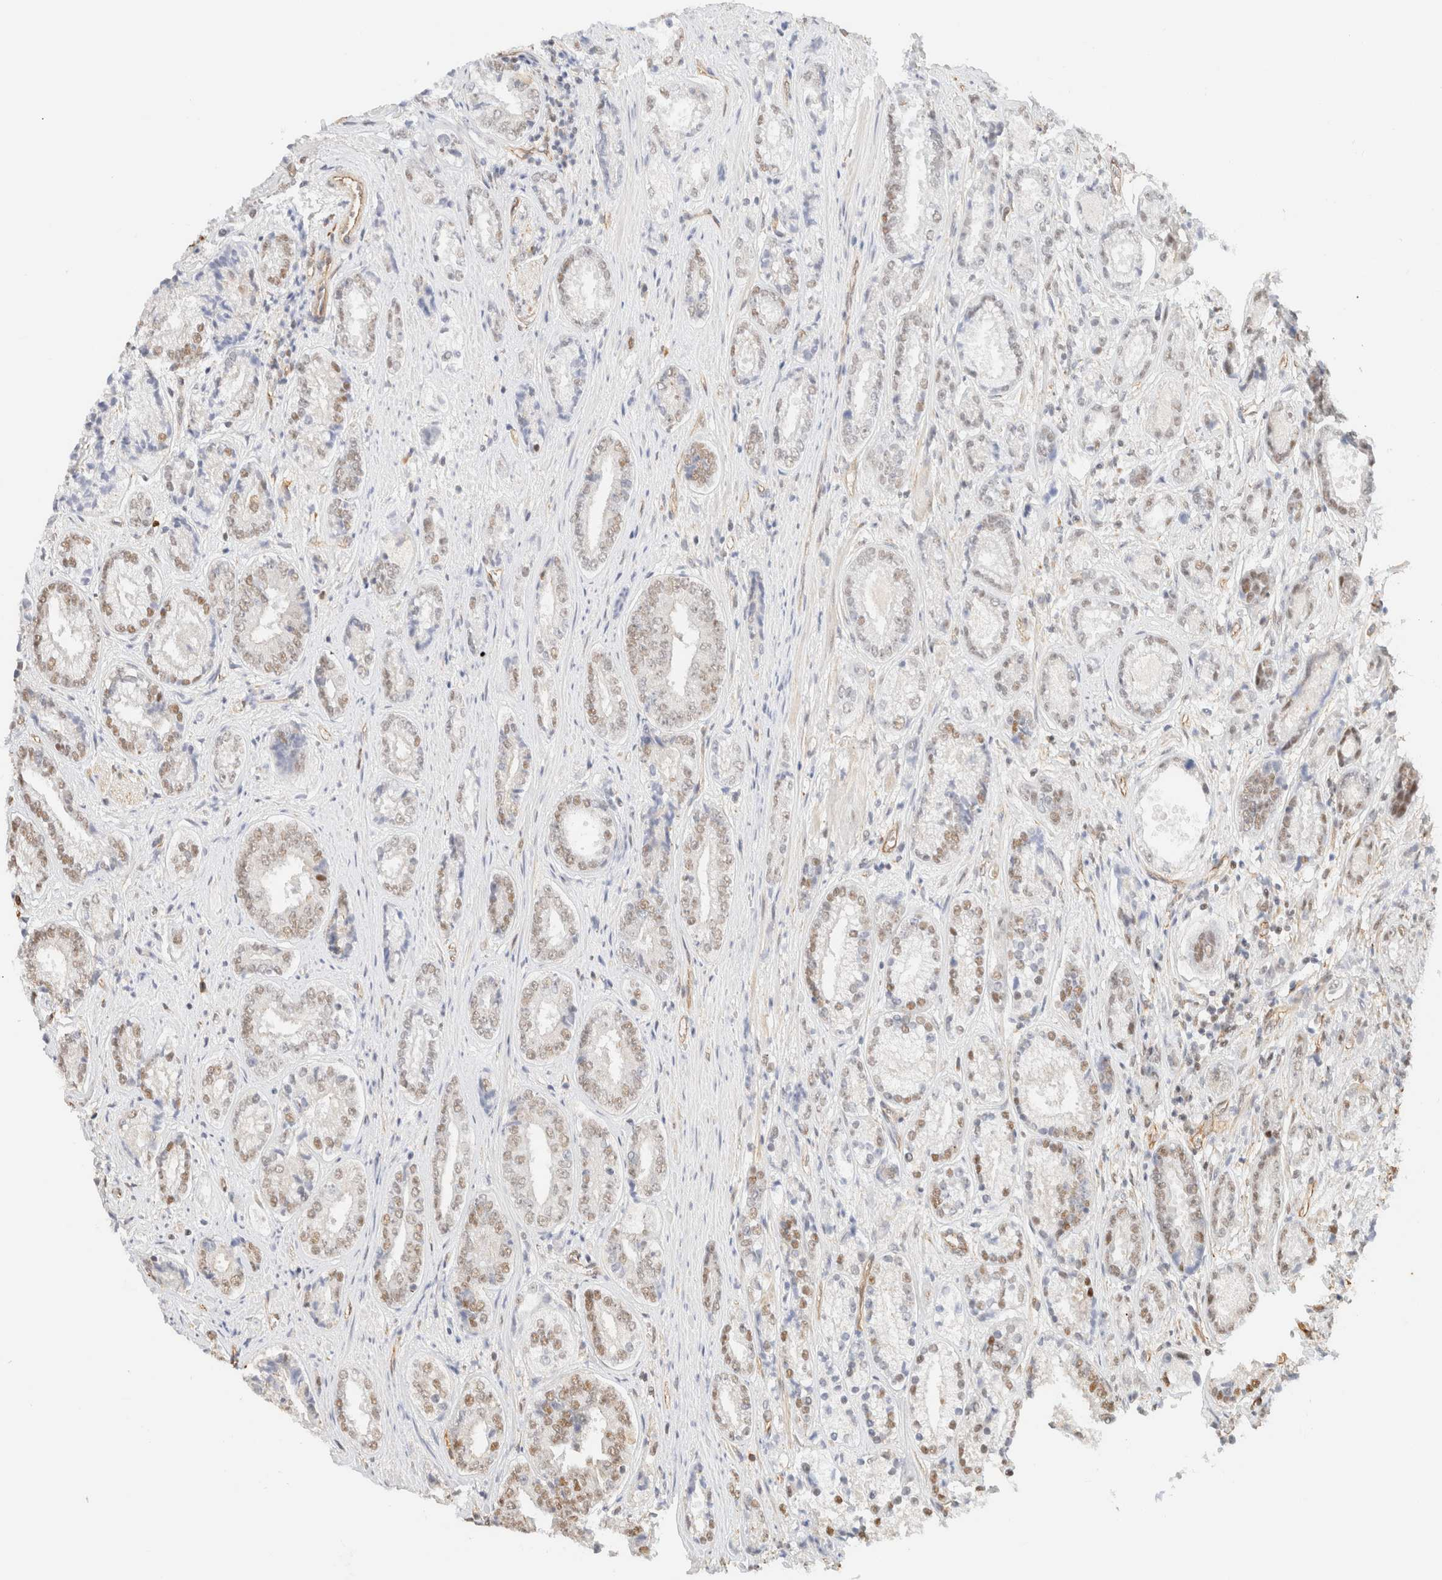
{"staining": {"intensity": "weak", "quantity": "25%-75%", "location": "nuclear"}, "tissue": "prostate cancer", "cell_type": "Tumor cells", "image_type": "cancer", "snomed": [{"axis": "morphology", "description": "Adenocarcinoma, High grade"}, {"axis": "topography", "description": "Prostate"}], "caption": "Human high-grade adenocarcinoma (prostate) stained for a protein (brown) exhibits weak nuclear positive expression in about 25%-75% of tumor cells.", "gene": "ARID5A", "patient": {"sex": "male", "age": 61}}